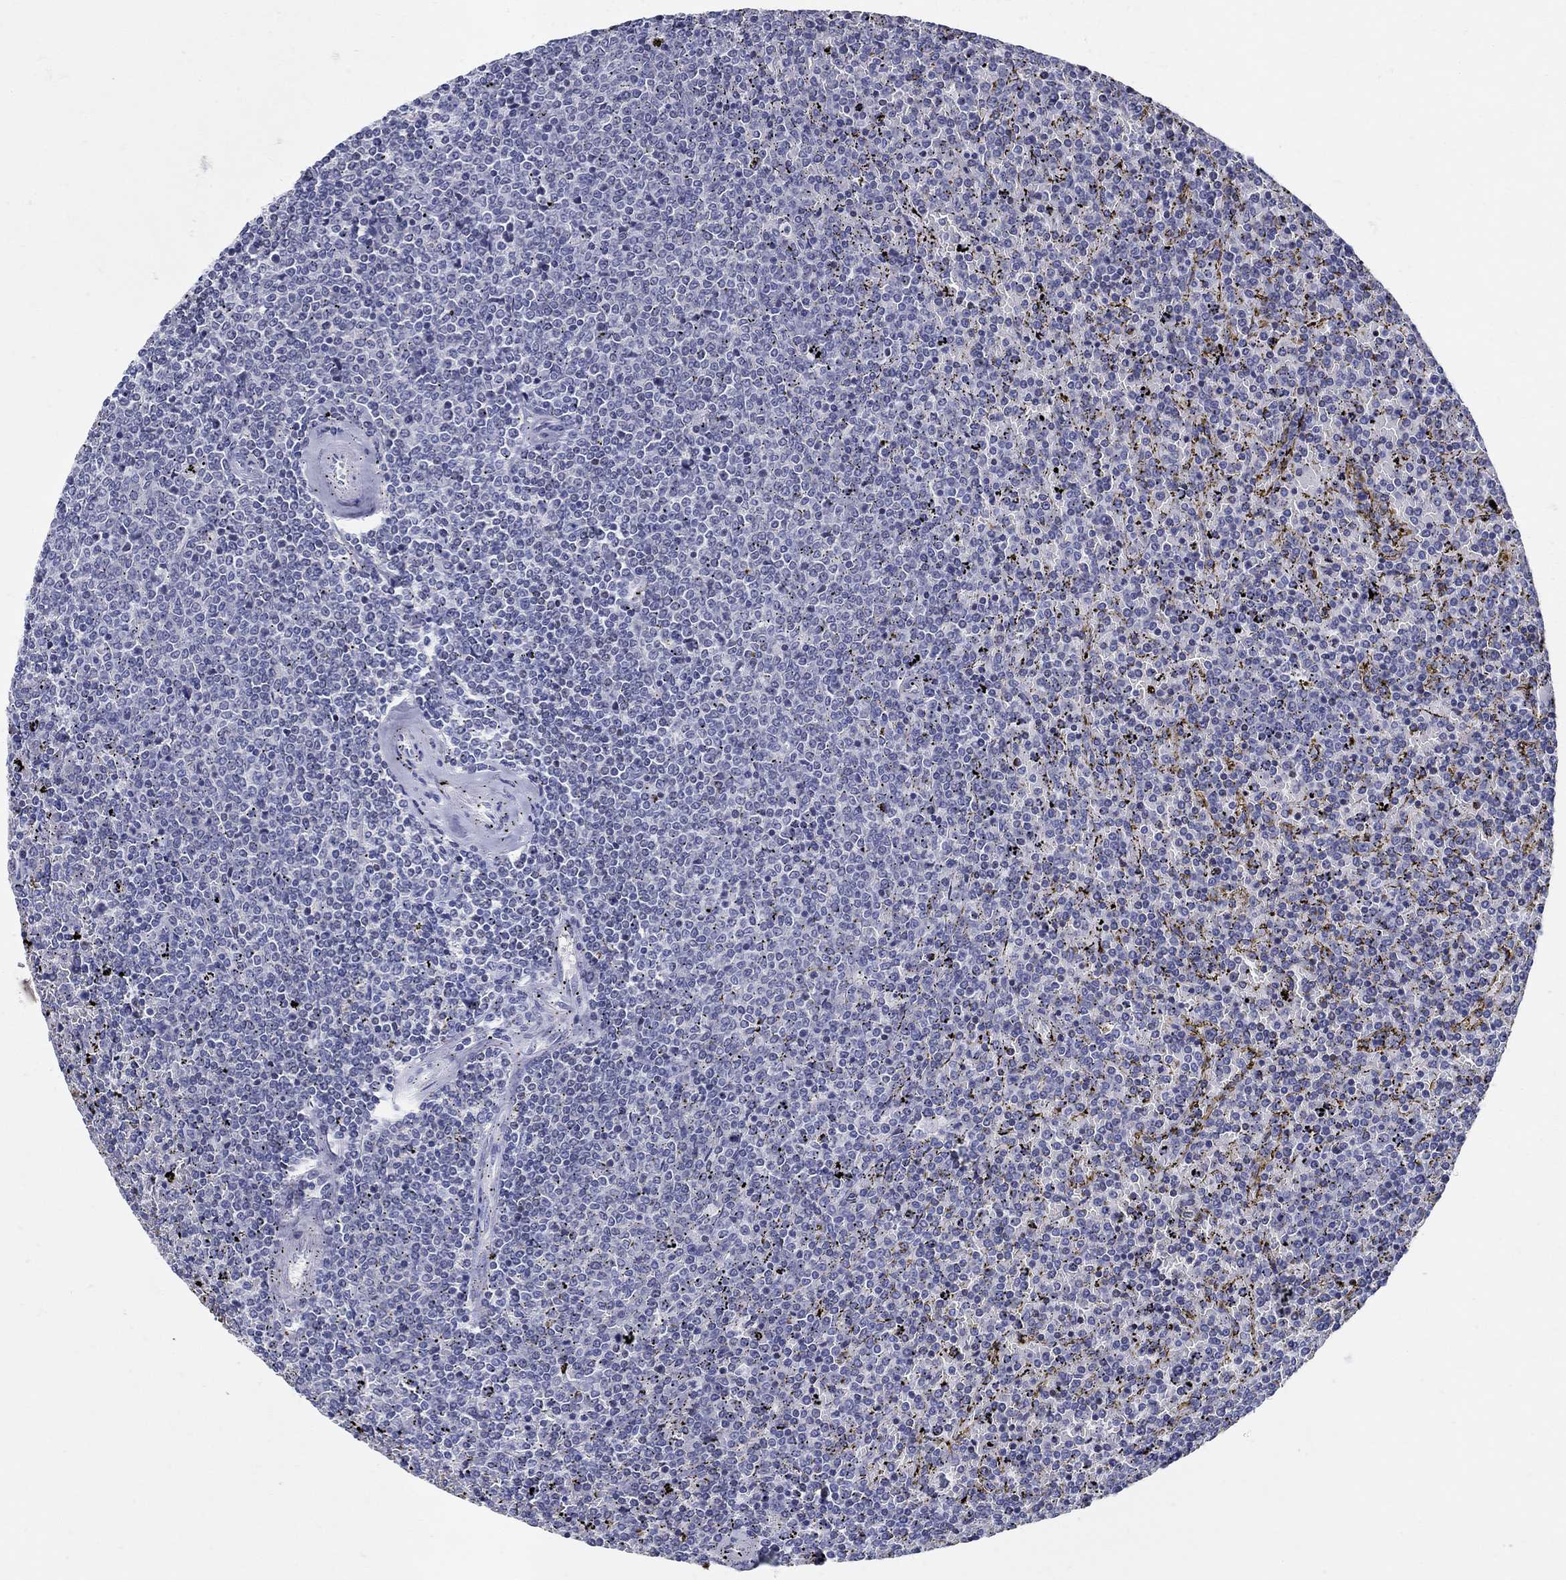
{"staining": {"intensity": "negative", "quantity": "none", "location": "none"}, "tissue": "lymphoma", "cell_type": "Tumor cells", "image_type": "cancer", "snomed": [{"axis": "morphology", "description": "Malignant lymphoma, non-Hodgkin's type, Low grade"}, {"axis": "topography", "description": "Spleen"}], "caption": "A histopathology image of lymphoma stained for a protein reveals no brown staining in tumor cells.", "gene": "CRYGD", "patient": {"sex": "female", "age": 77}}